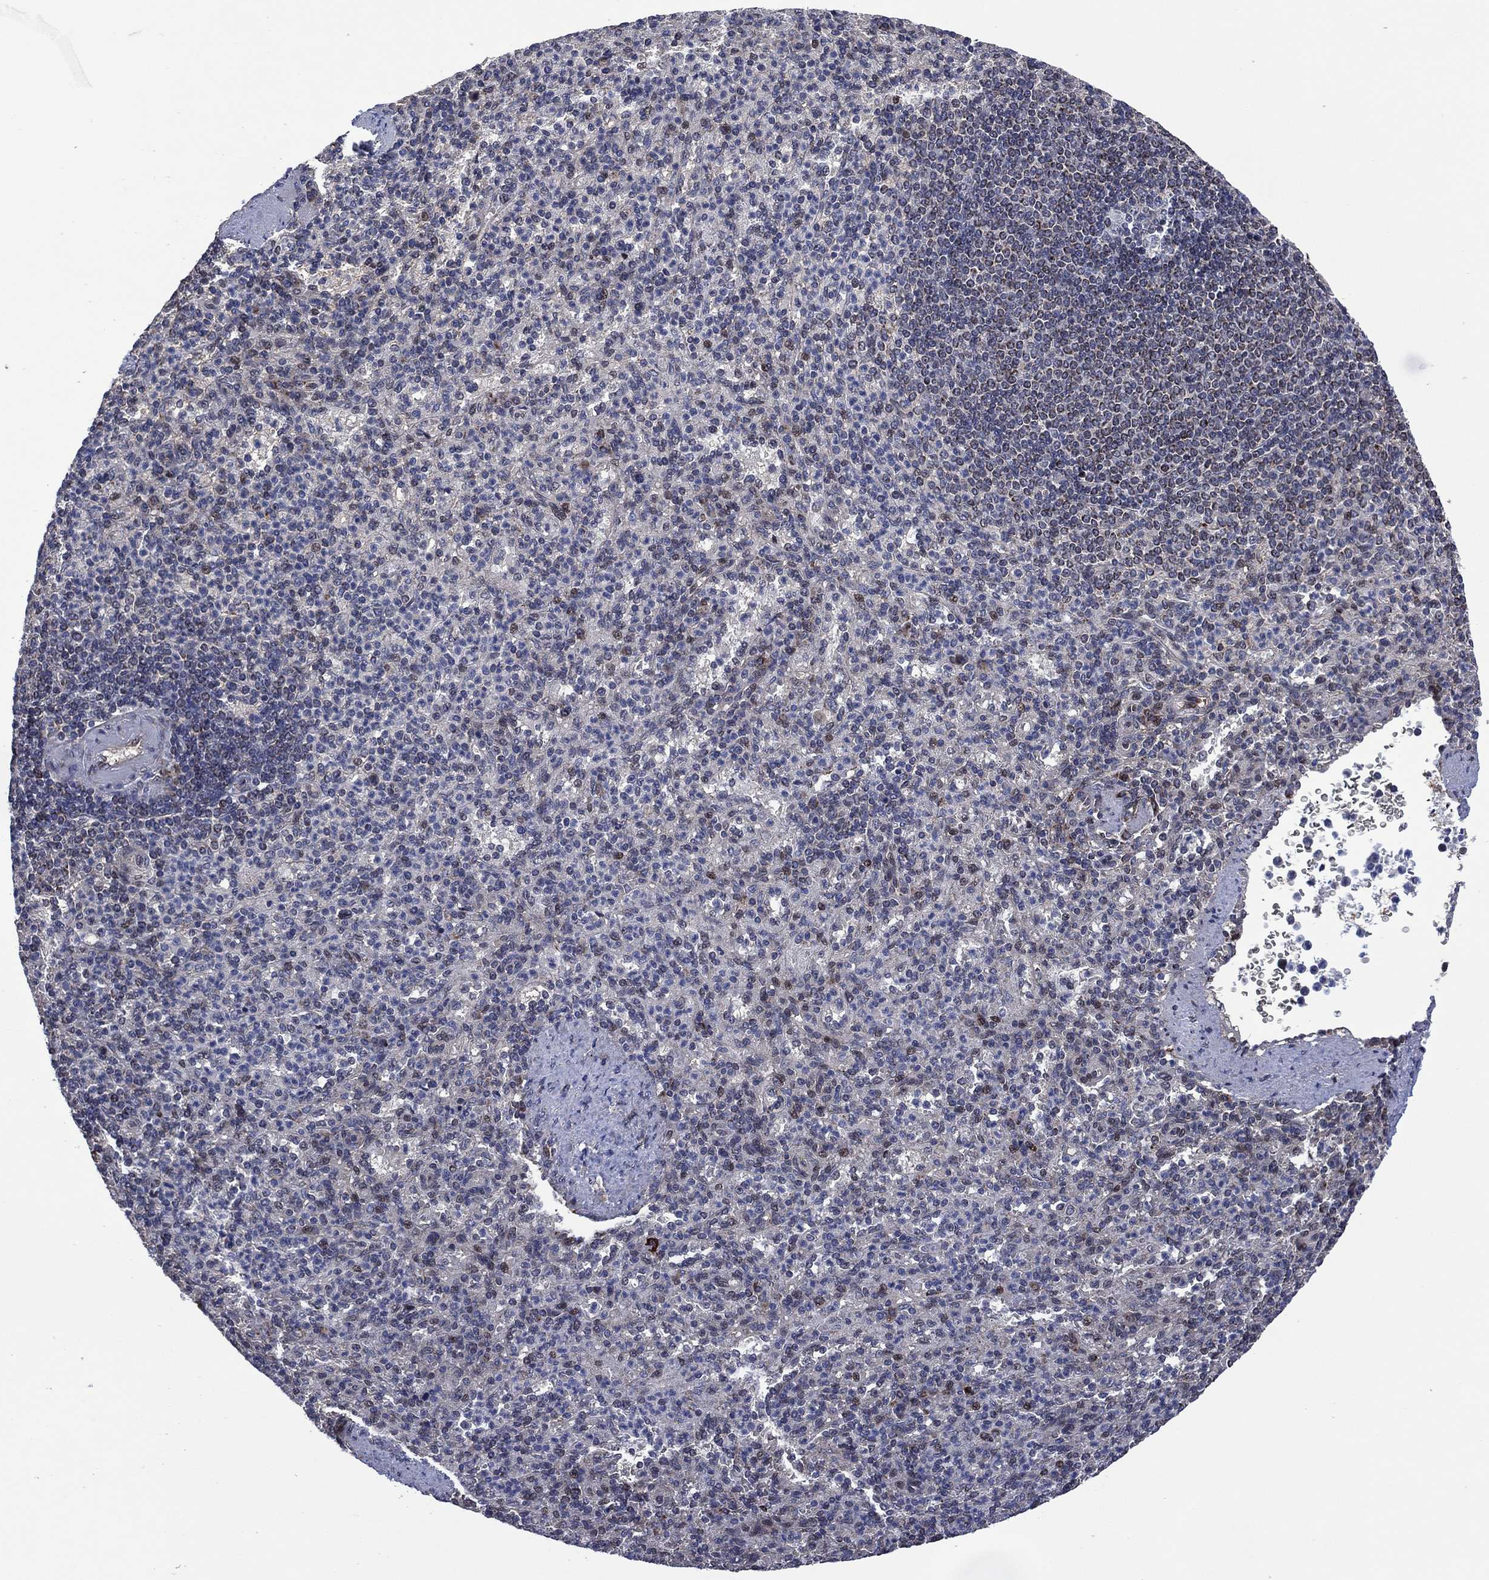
{"staining": {"intensity": "moderate", "quantity": "<25%", "location": "nuclear"}, "tissue": "spleen", "cell_type": "Cells in red pulp", "image_type": "normal", "snomed": [{"axis": "morphology", "description": "Normal tissue, NOS"}, {"axis": "topography", "description": "Spleen"}], "caption": "The immunohistochemical stain shows moderate nuclear staining in cells in red pulp of unremarkable spleen.", "gene": "HTD2", "patient": {"sex": "female", "age": 74}}